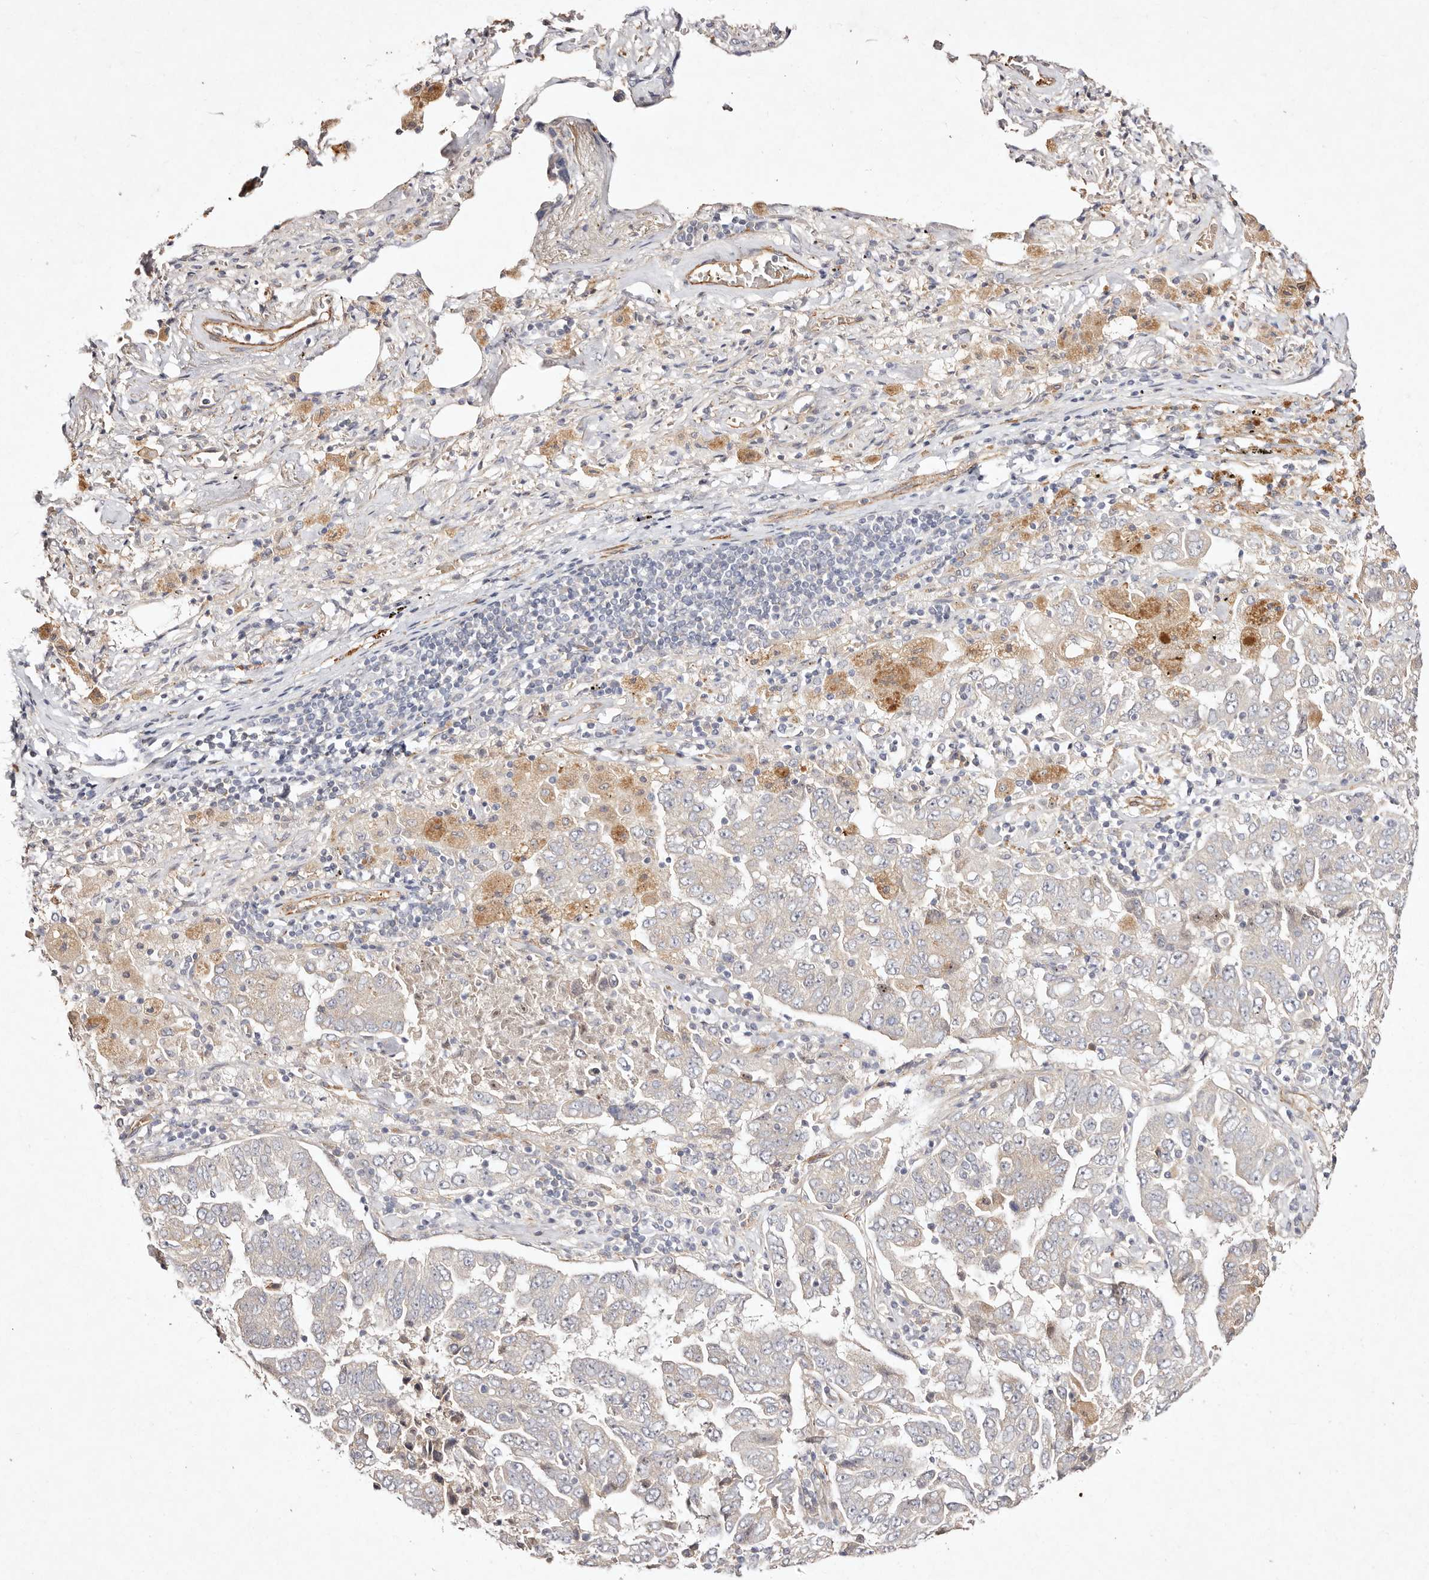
{"staining": {"intensity": "negative", "quantity": "none", "location": "none"}, "tissue": "lung cancer", "cell_type": "Tumor cells", "image_type": "cancer", "snomed": [{"axis": "morphology", "description": "Adenocarcinoma, NOS"}, {"axis": "topography", "description": "Lung"}], "caption": "DAB immunohistochemical staining of lung cancer (adenocarcinoma) demonstrates no significant staining in tumor cells.", "gene": "MTMR11", "patient": {"sex": "female", "age": 51}}